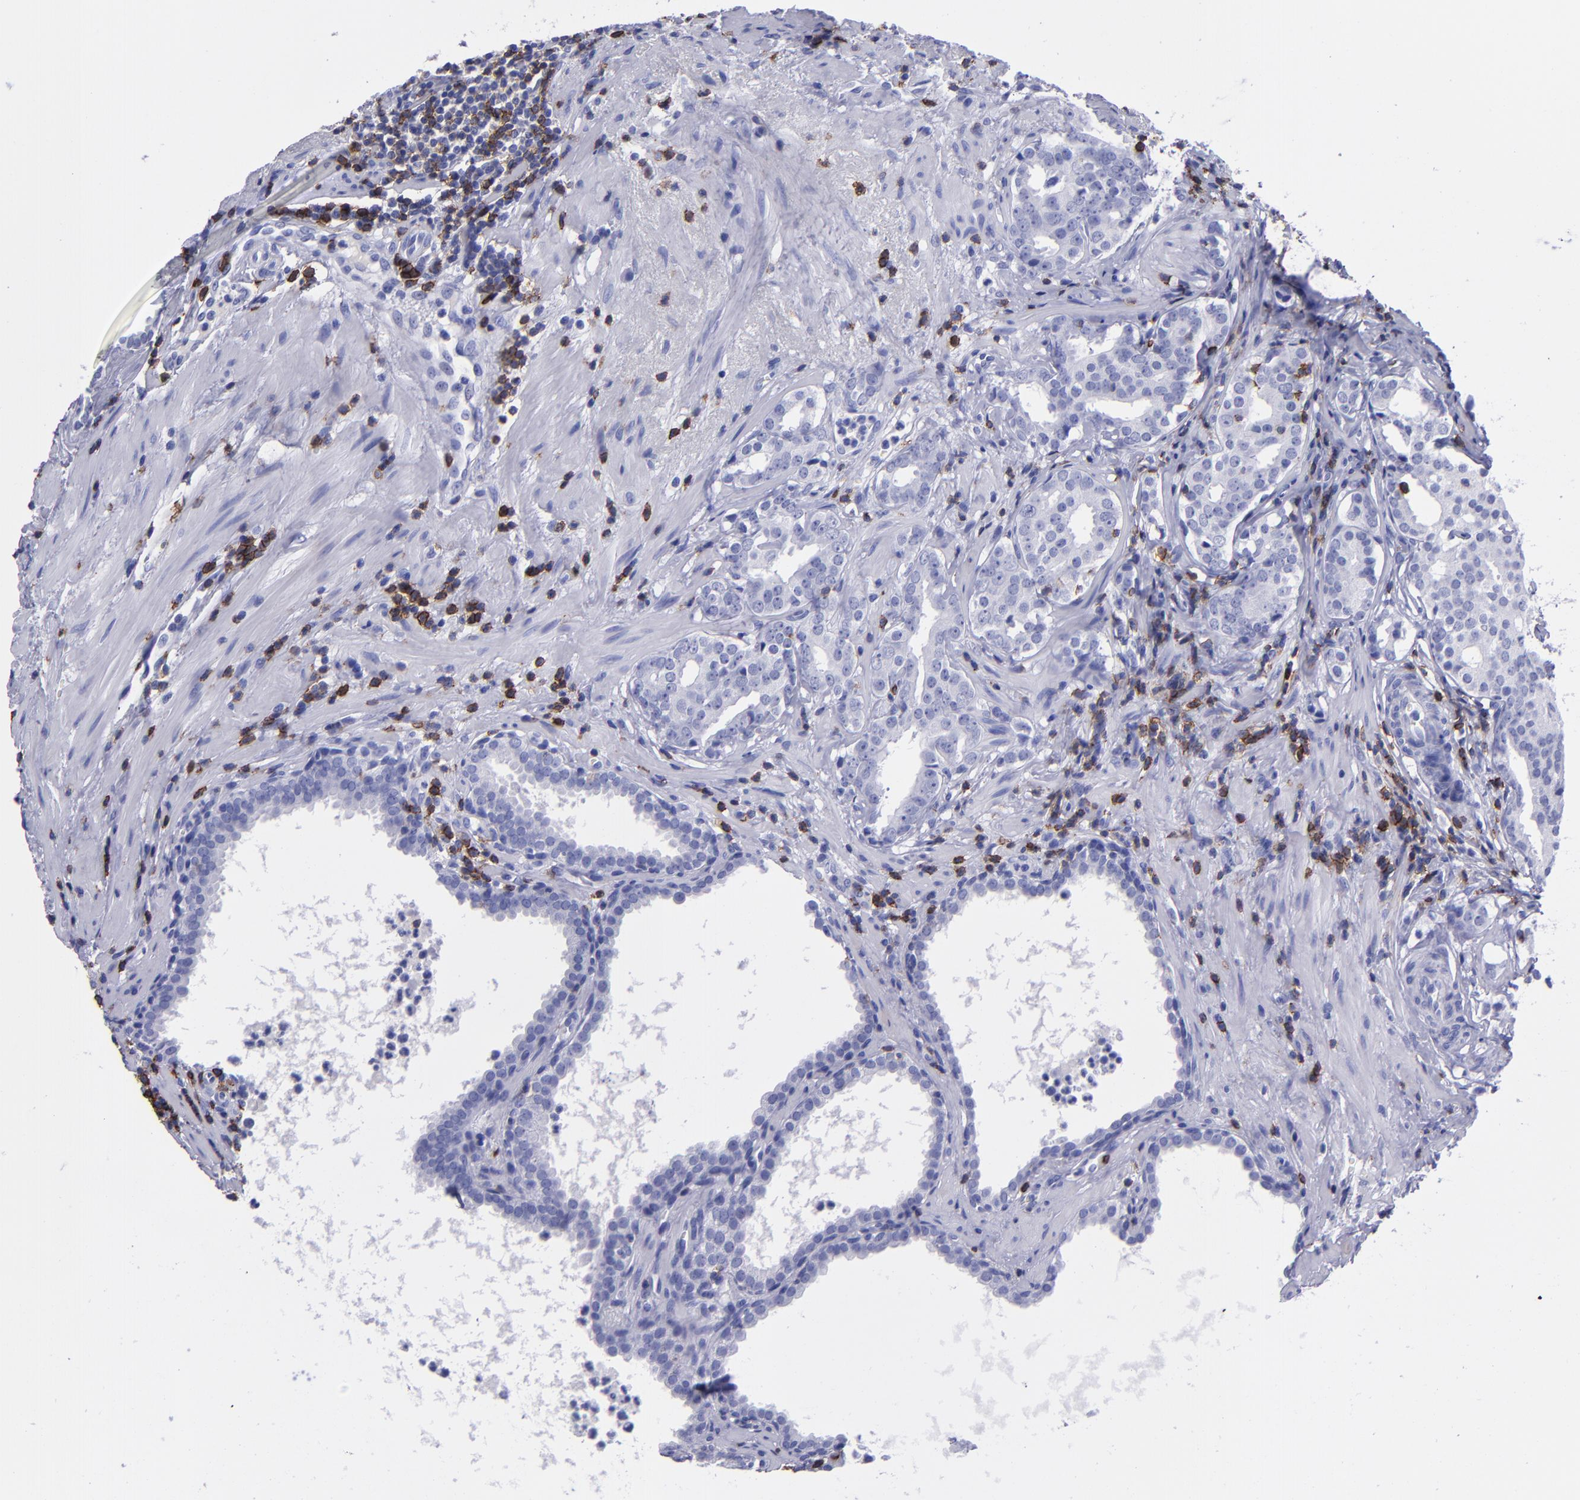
{"staining": {"intensity": "negative", "quantity": "none", "location": "none"}, "tissue": "prostate cancer", "cell_type": "Tumor cells", "image_type": "cancer", "snomed": [{"axis": "morphology", "description": "Adenocarcinoma, Low grade"}, {"axis": "topography", "description": "Prostate"}], "caption": "There is no significant expression in tumor cells of prostate cancer (low-grade adenocarcinoma).", "gene": "CD6", "patient": {"sex": "male", "age": 59}}